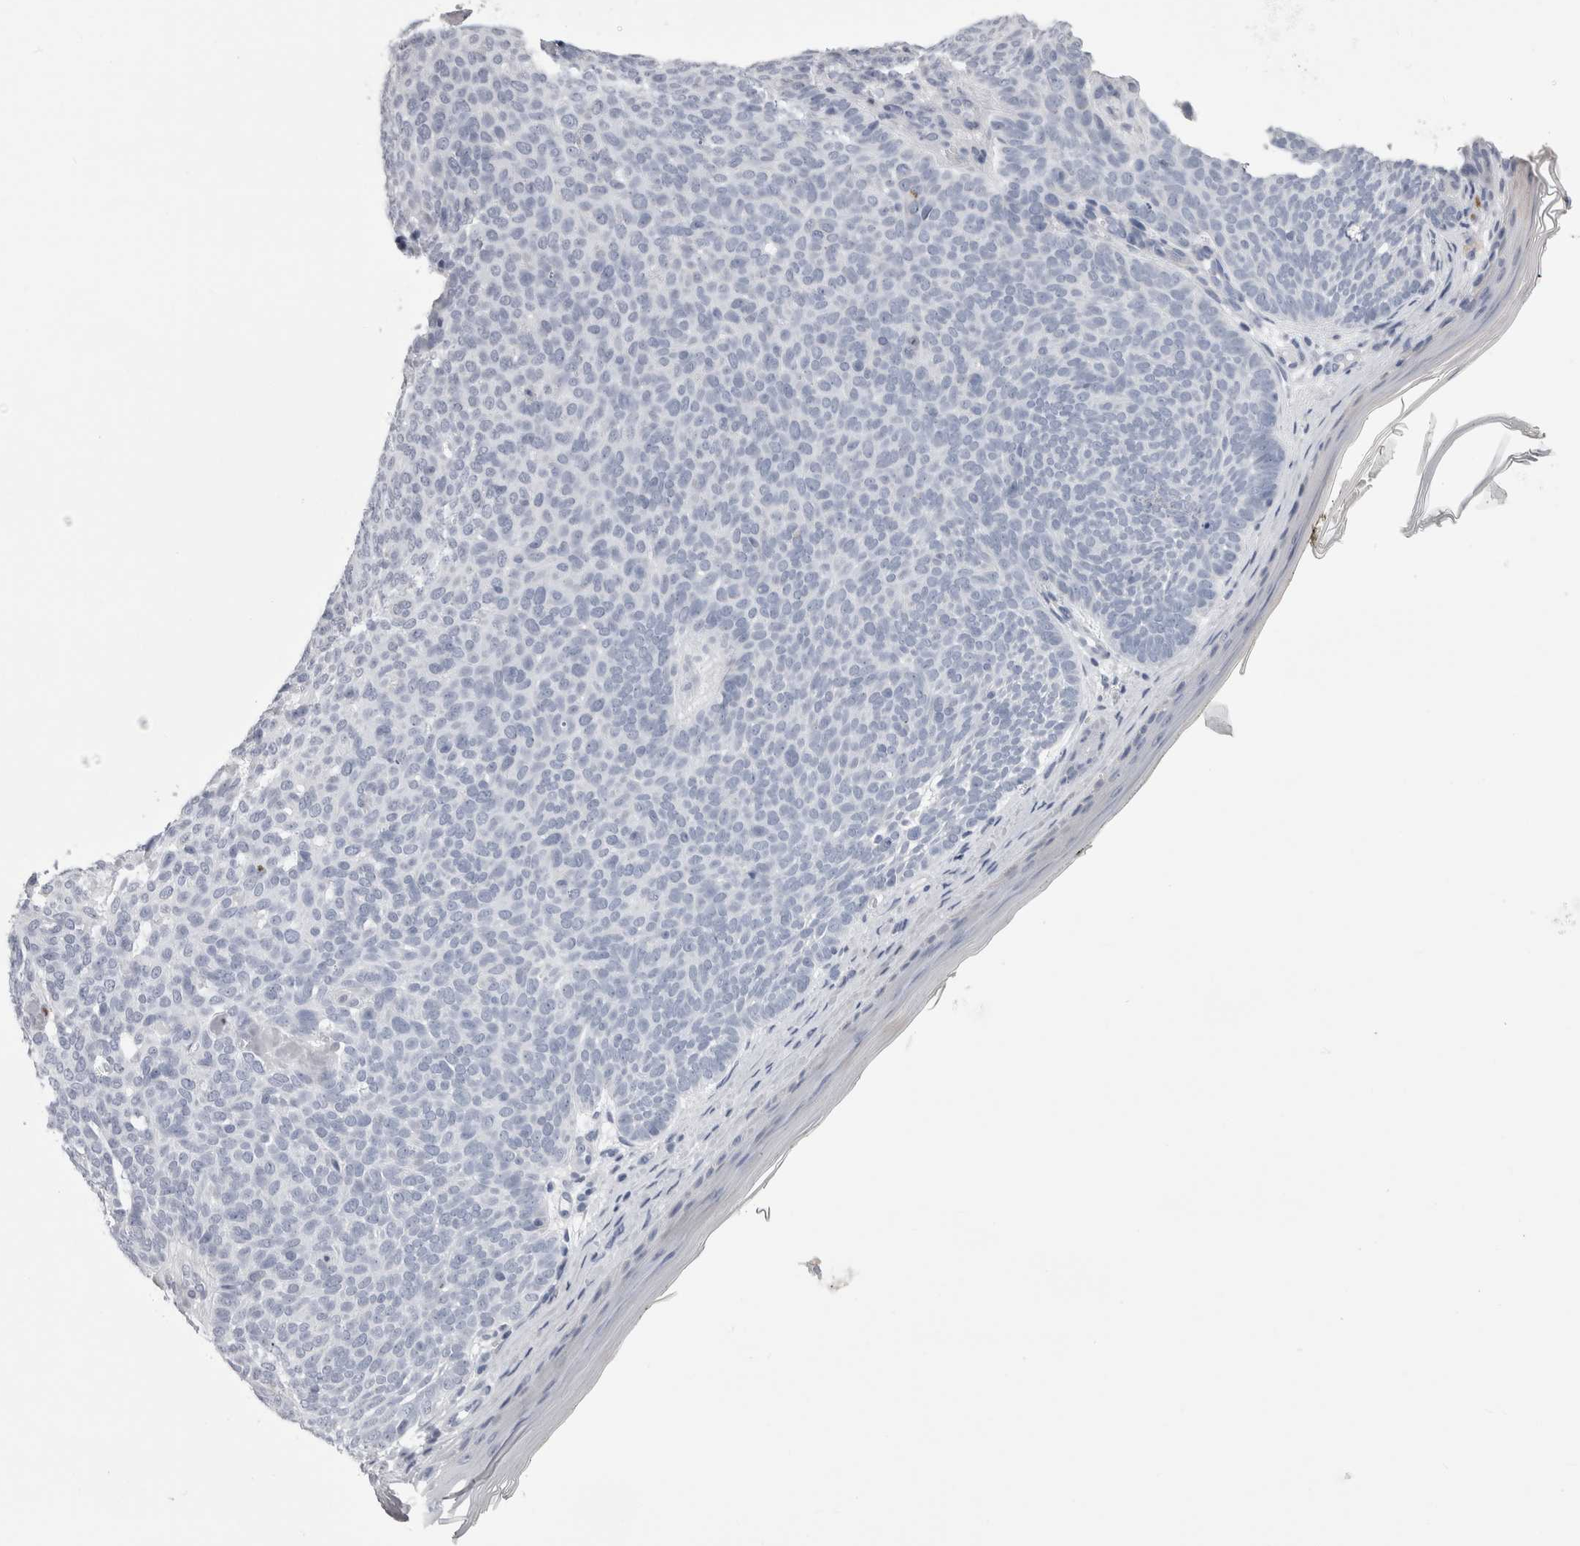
{"staining": {"intensity": "negative", "quantity": "none", "location": "none"}, "tissue": "skin cancer", "cell_type": "Tumor cells", "image_type": "cancer", "snomed": [{"axis": "morphology", "description": "Basal cell carcinoma"}, {"axis": "topography", "description": "Skin"}], "caption": "Skin cancer stained for a protein using immunohistochemistry (IHC) displays no expression tumor cells.", "gene": "ALDH8A1", "patient": {"sex": "male", "age": 61}}